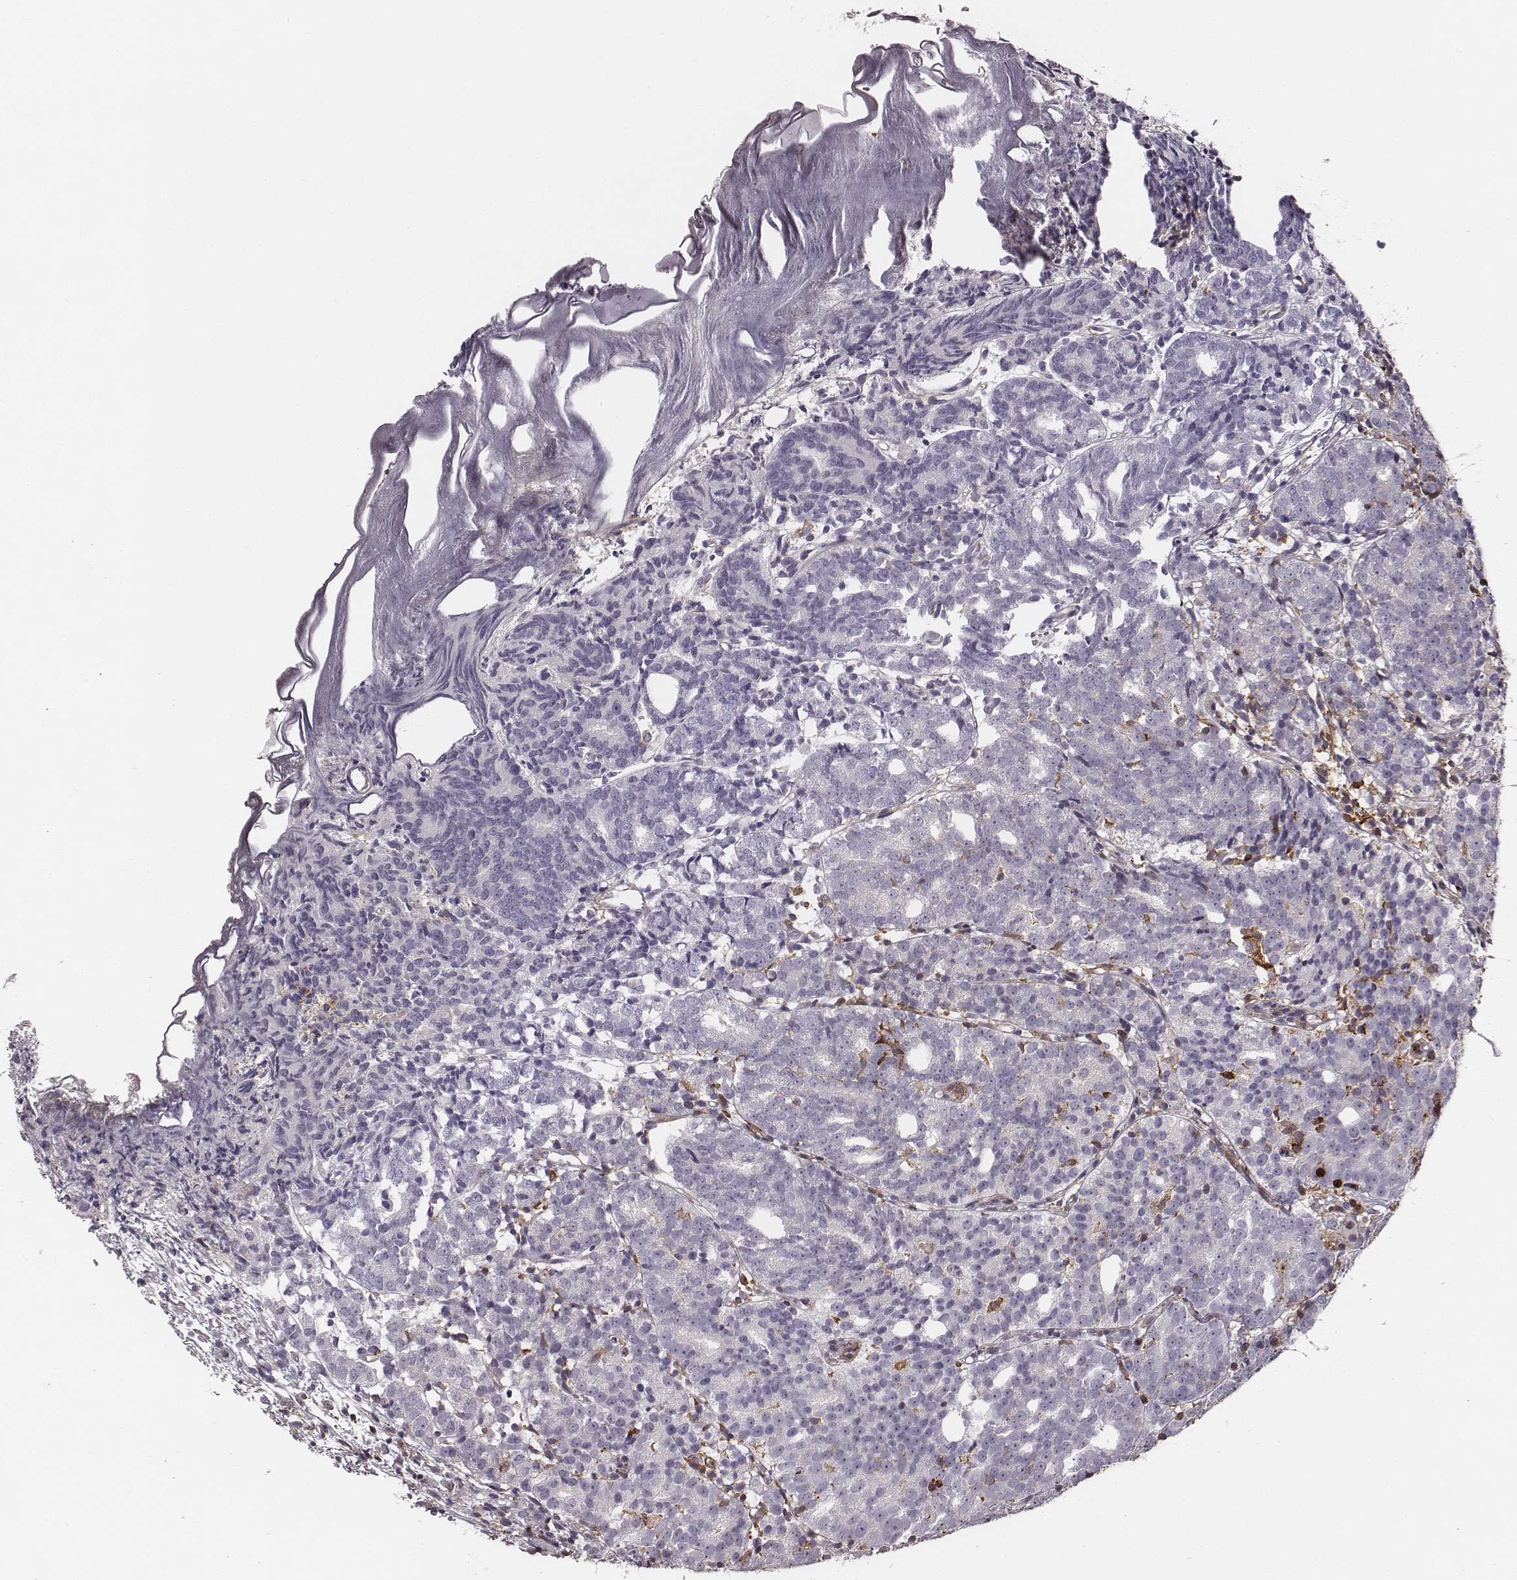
{"staining": {"intensity": "negative", "quantity": "none", "location": "none"}, "tissue": "prostate cancer", "cell_type": "Tumor cells", "image_type": "cancer", "snomed": [{"axis": "morphology", "description": "Adenocarcinoma, High grade"}, {"axis": "topography", "description": "Prostate"}], "caption": "An IHC image of prostate cancer (high-grade adenocarcinoma) is shown. There is no staining in tumor cells of prostate cancer (high-grade adenocarcinoma). The staining is performed using DAB brown chromogen with nuclei counter-stained in using hematoxylin.", "gene": "ZYX", "patient": {"sex": "male", "age": 53}}